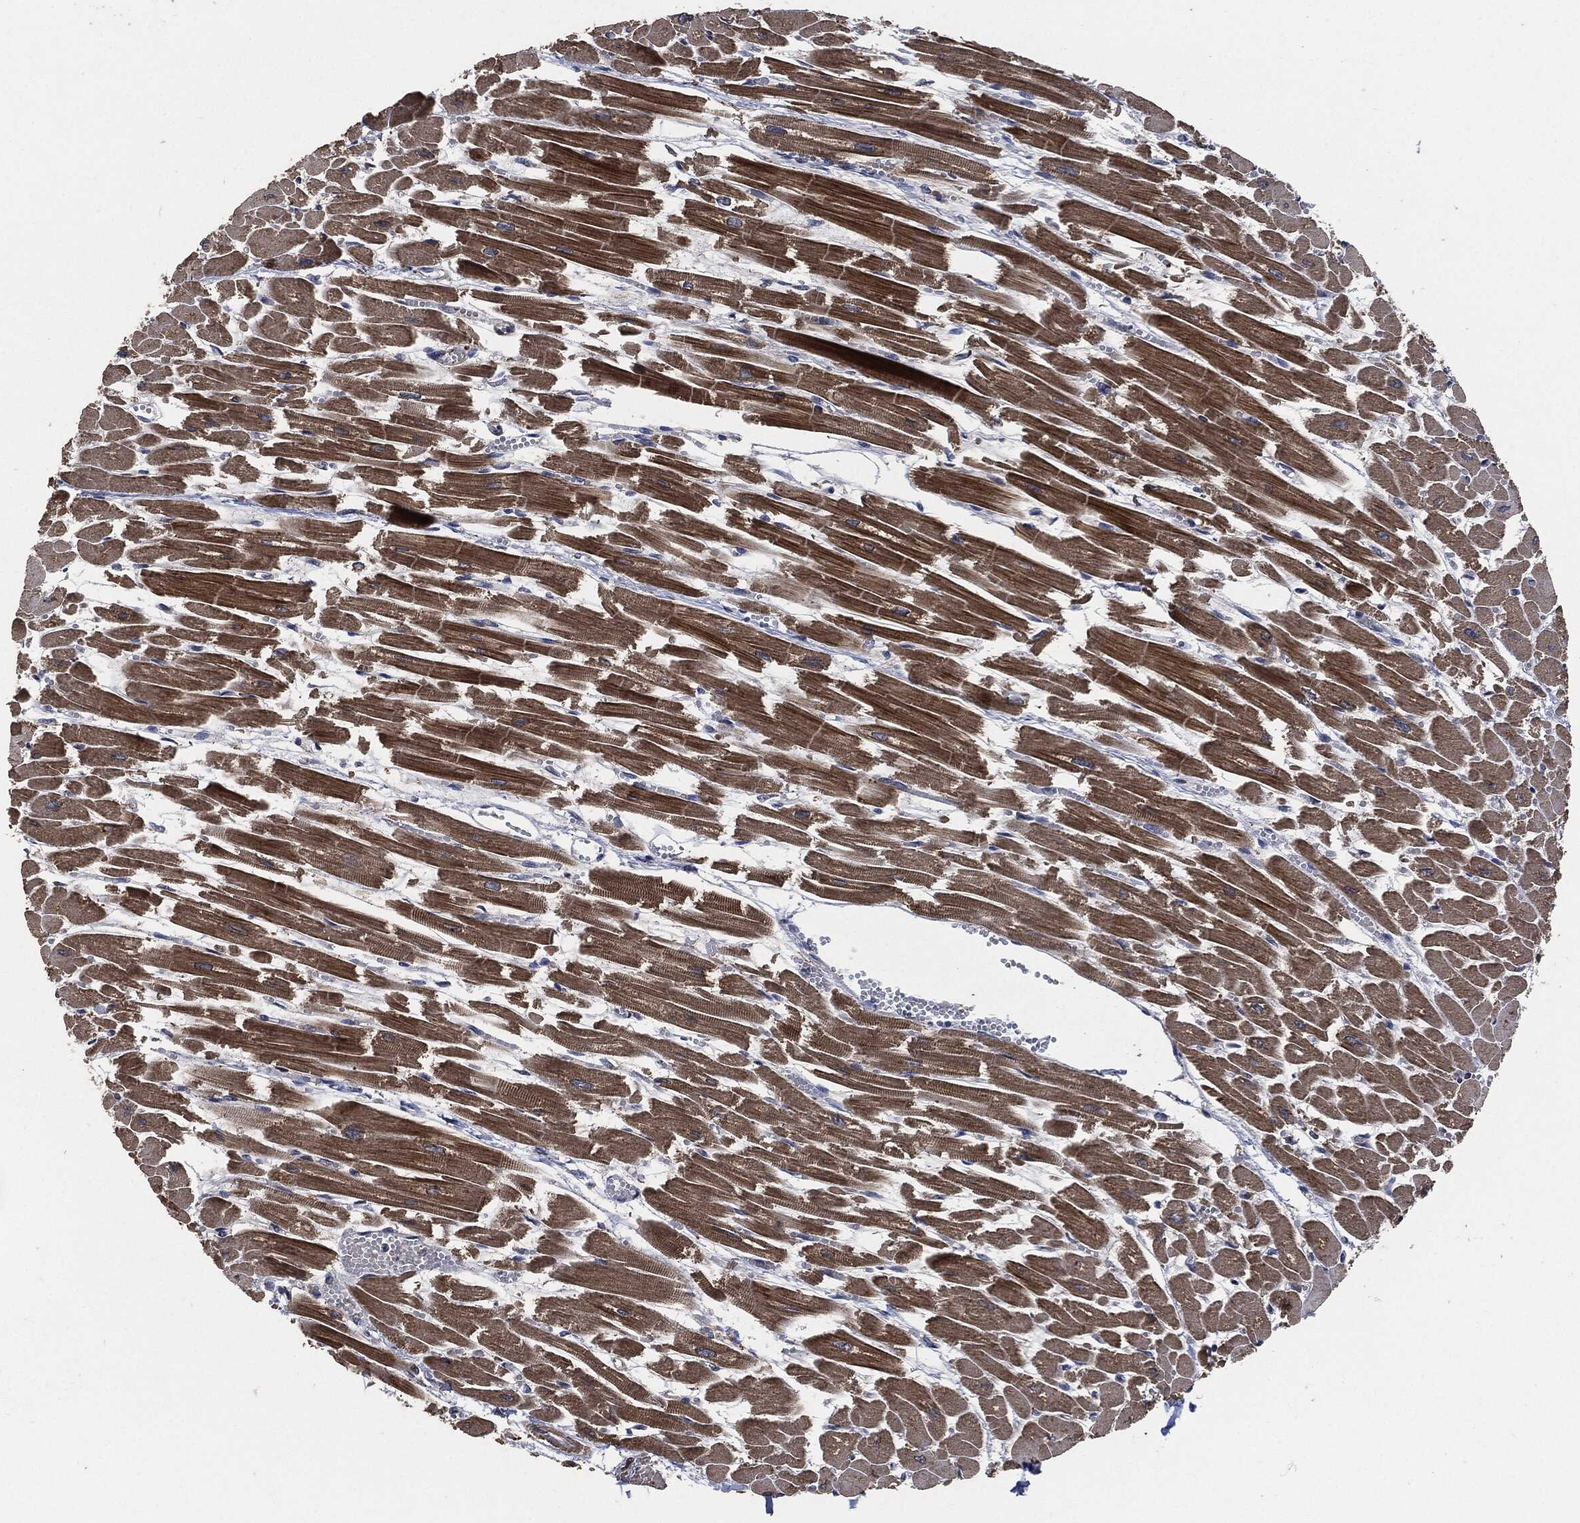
{"staining": {"intensity": "strong", "quantity": "25%-75%", "location": "cytoplasmic/membranous"}, "tissue": "heart muscle", "cell_type": "Cardiomyocytes", "image_type": "normal", "snomed": [{"axis": "morphology", "description": "Normal tissue, NOS"}, {"axis": "topography", "description": "Heart"}], "caption": "Immunohistochemical staining of normal heart muscle demonstrates 25%-75% levels of strong cytoplasmic/membranous protein staining in approximately 25%-75% of cardiomyocytes.", "gene": "STK3", "patient": {"sex": "female", "age": 52}}